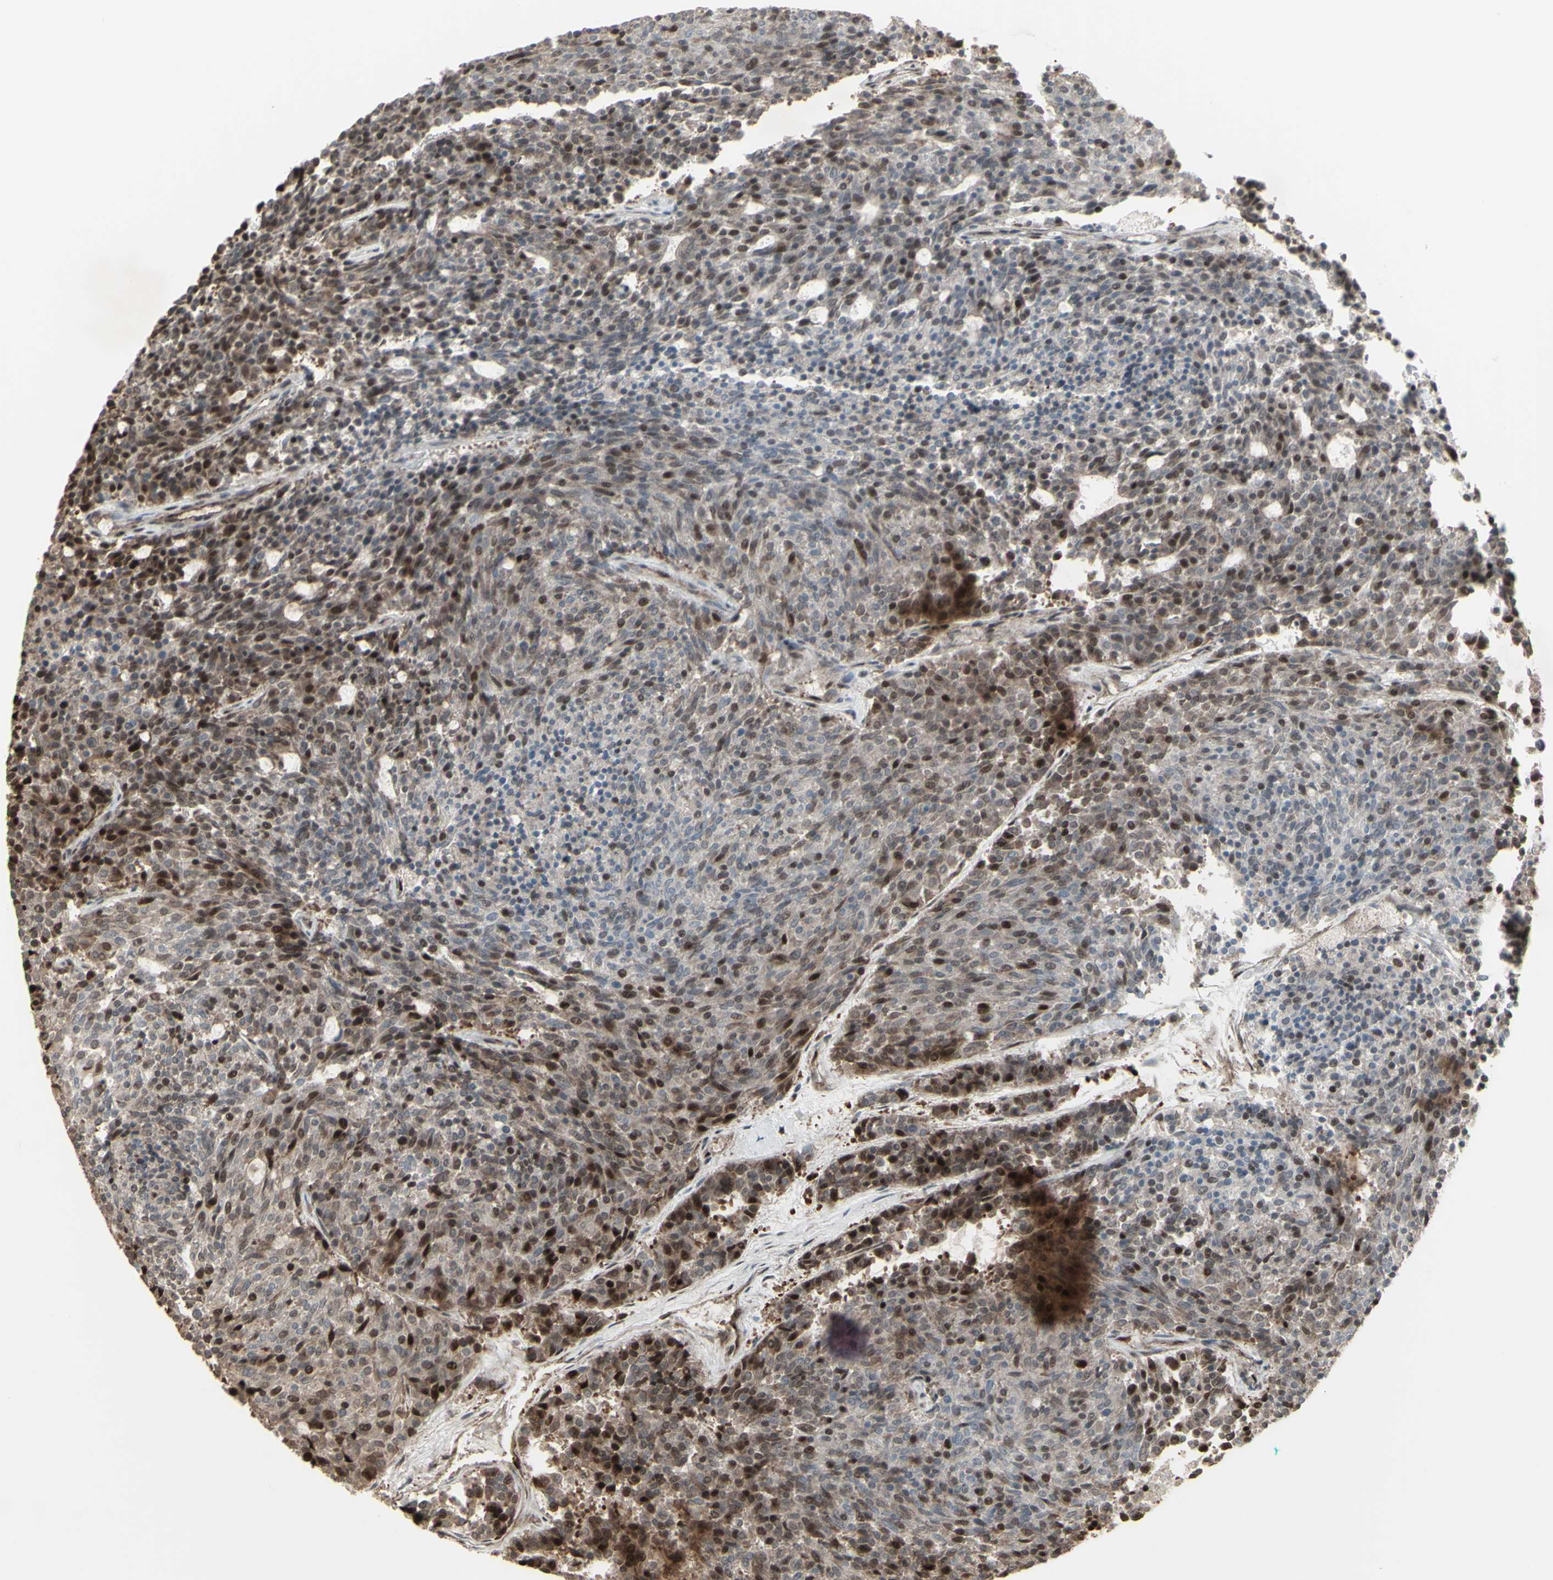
{"staining": {"intensity": "strong", "quantity": "25%-75%", "location": "nuclear"}, "tissue": "carcinoid", "cell_type": "Tumor cells", "image_type": "cancer", "snomed": [{"axis": "morphology", "description": "Carcinoid, malignant, NOS"}, {"axis": "topography", "description": "Pancreas"}], "caption": "Carcinoid was stained to show a protein in brown. There is high levels of strong nuclear expression in about 25%-75% of tumor cells.", "gene": "CD33", "patient": {"sex": "female", "age": 54}}